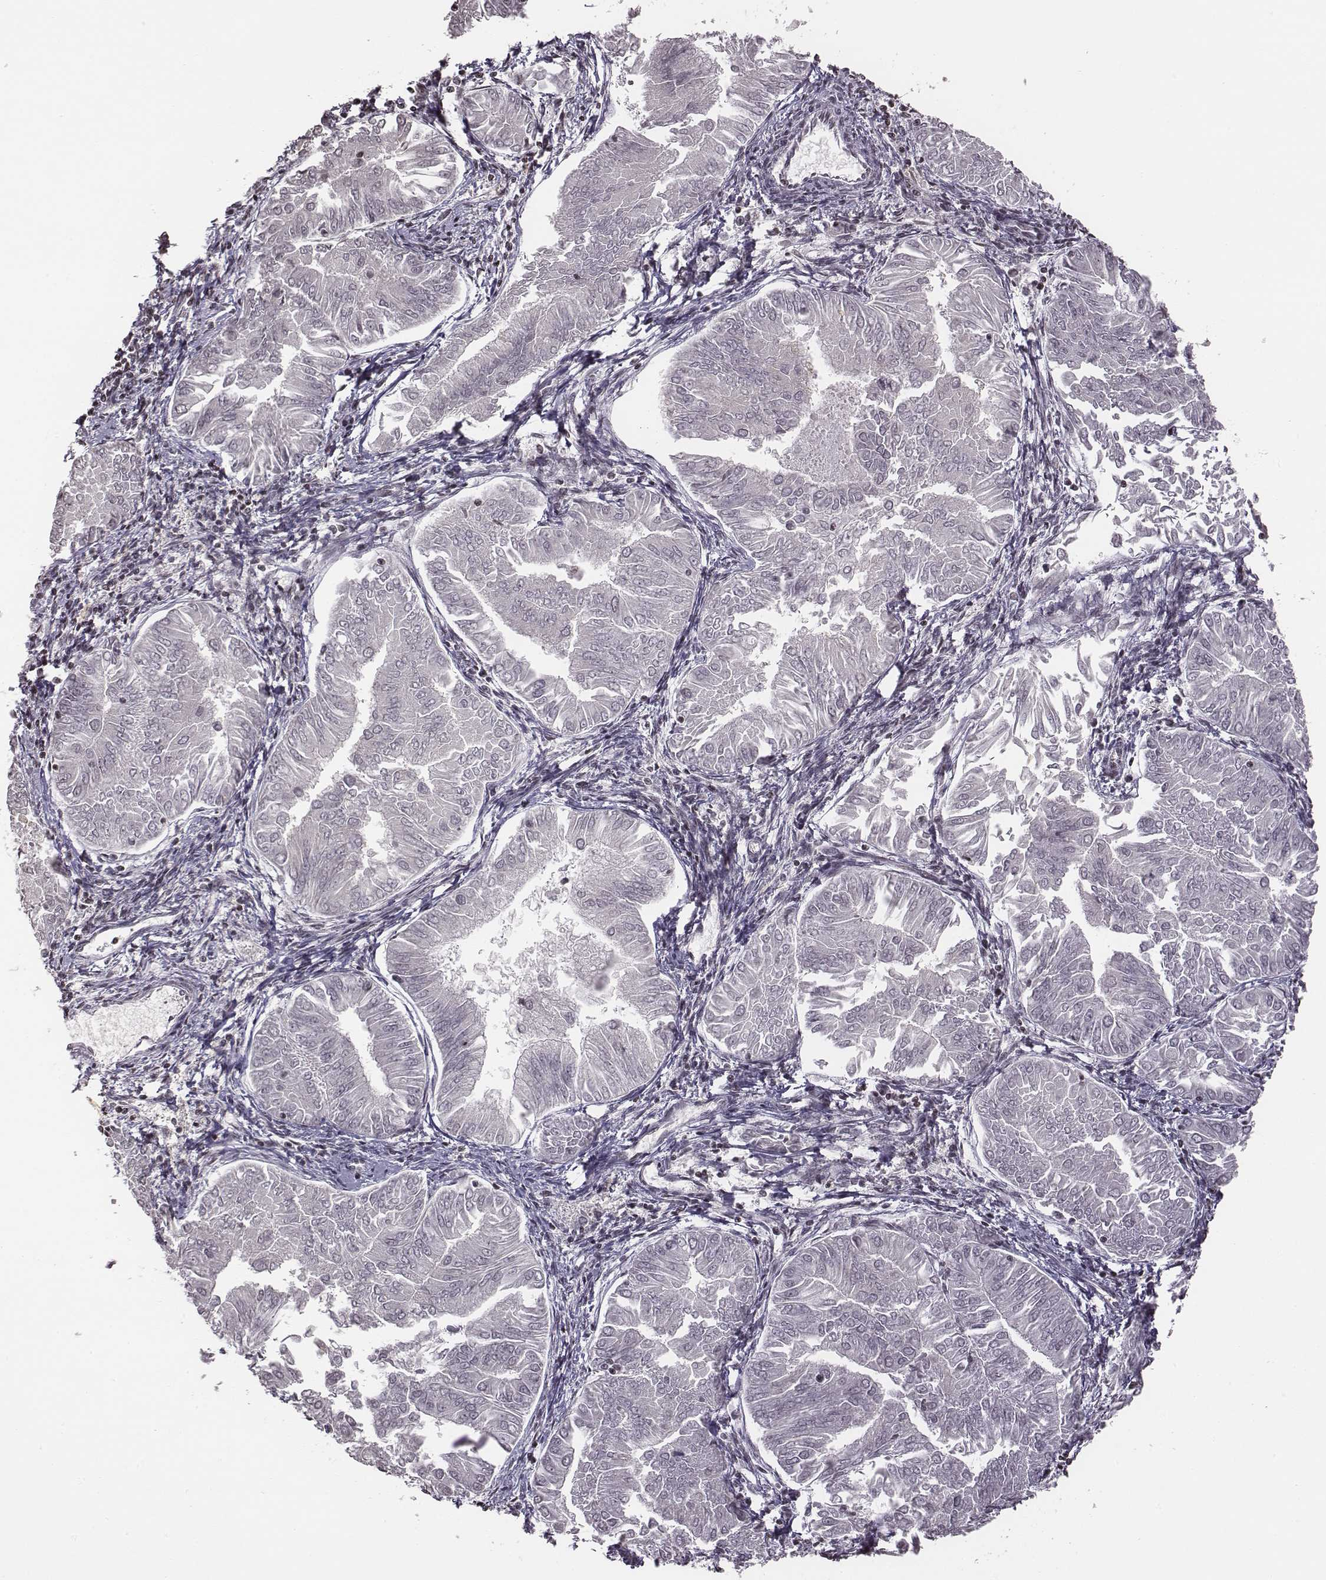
{"staining": {"intensity": "negative", "quantity": "none", "location": "none"}, "tissue": "endometrial cancer", "cell_type": "Tumor cells", "image_type": "cancer", "snomed": [{"axis": "morphology", "description": "Adenocarcinoma, NOS"}, {"axis": "topography", "description": "Endometrium"}], "caption": "Endometrial adenocarcinoma was stained to show a protein in brown. There is no significant staining in tumor cells.", "gene": "GRM4", "patient": {"sex": "female", "age": 53}}